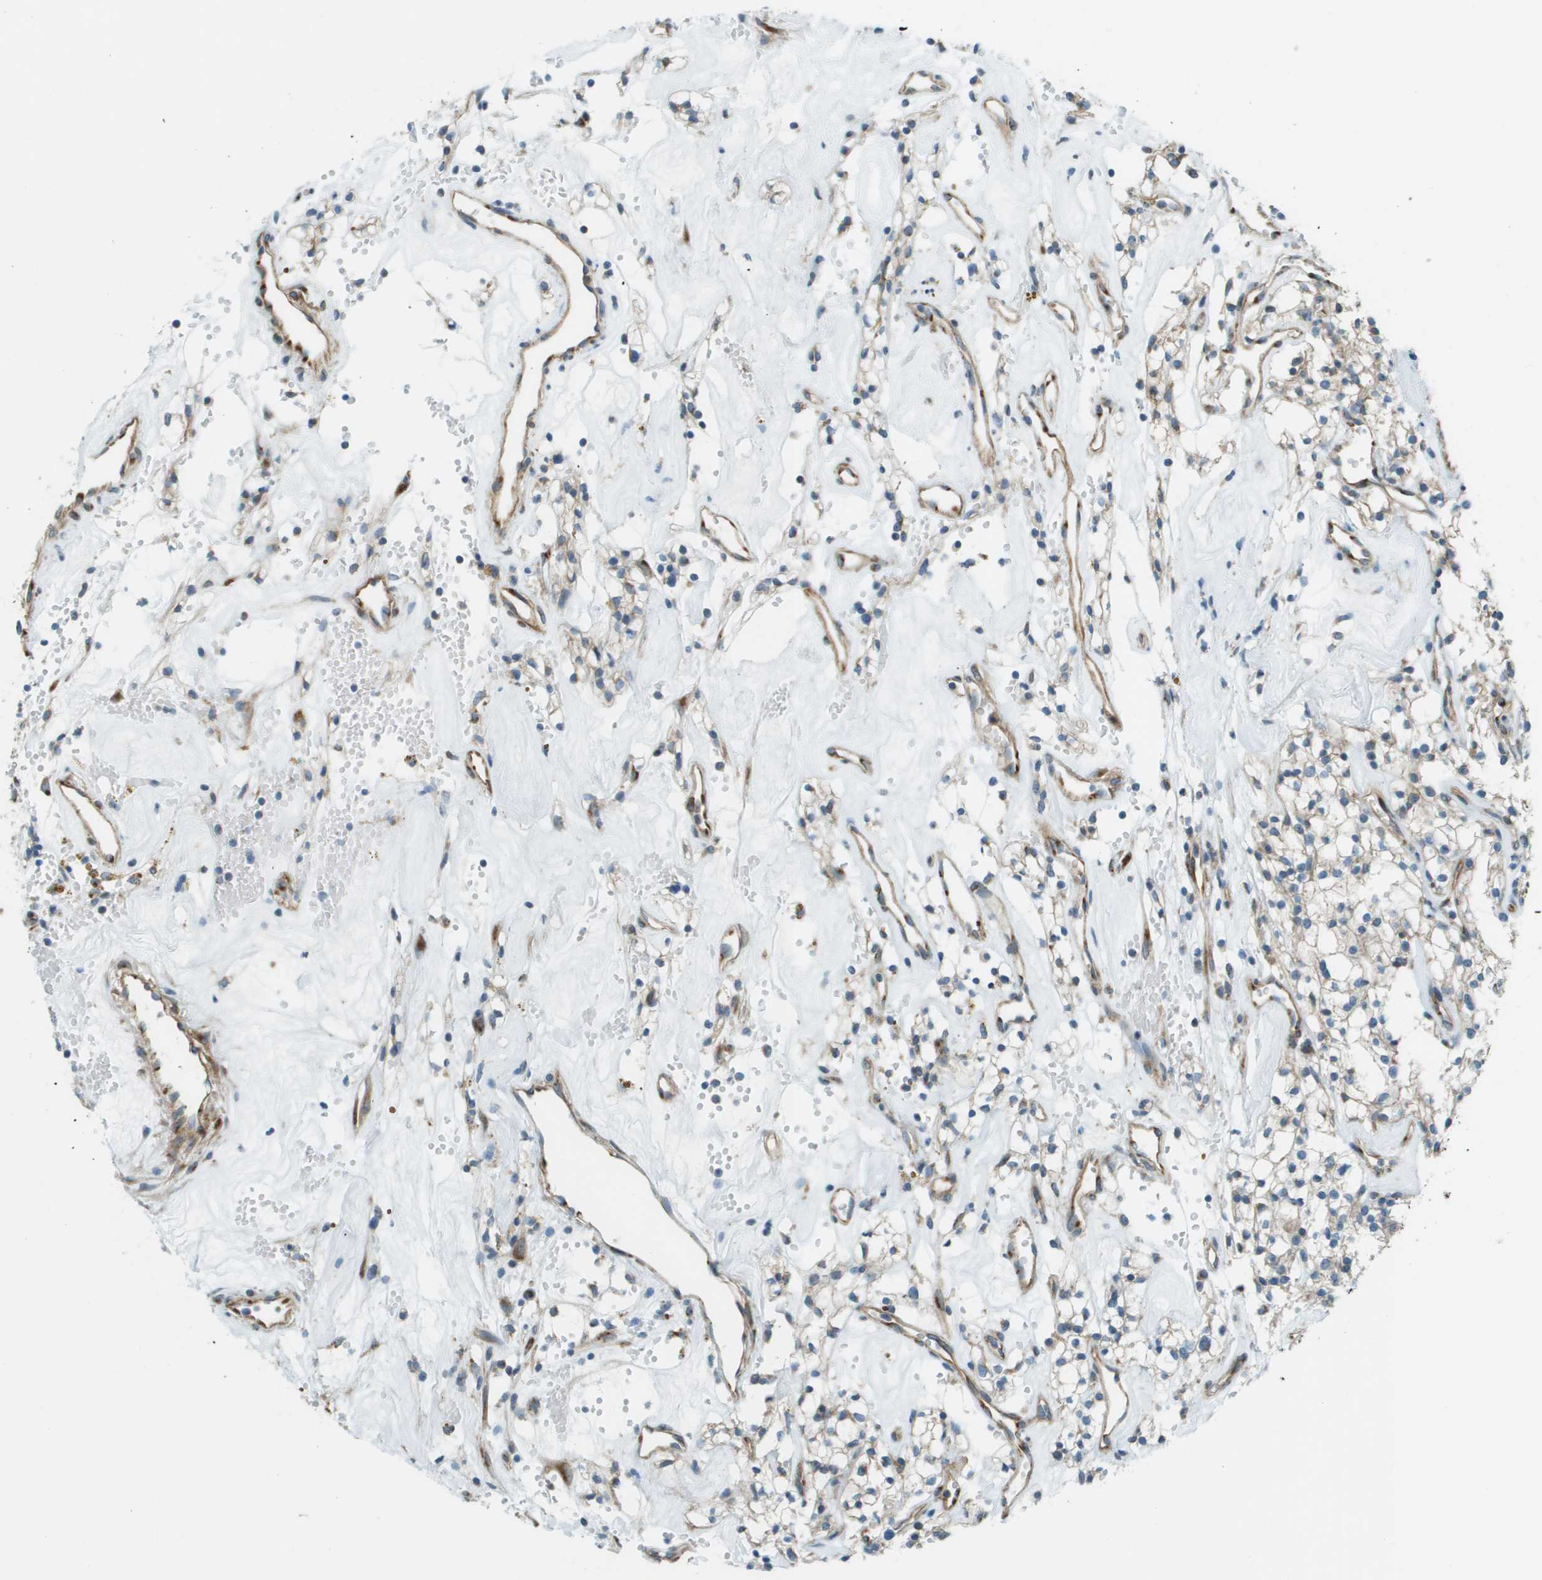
{"staining": {"intensity": "weak", "quantity": ">75%", "location": "cytoplasmic/membranous"}, "tissue": "renal cancer", "cell_type": "Tumor cells", "image_type": "cancer", "snomed": [{"axis": "morphology", "description": "Adenocarcinoma, NOS"}, {"axis": "topography", "description": "Kidney"}], "caption": "Immunohistochemical staining of human renal cancer exhibits low levels of weak cytoplasmic/membranous staining in approximately >75% of tumor cells.", "gene": "ACBD3", "patient": {"sex": "male", "age": 59}}